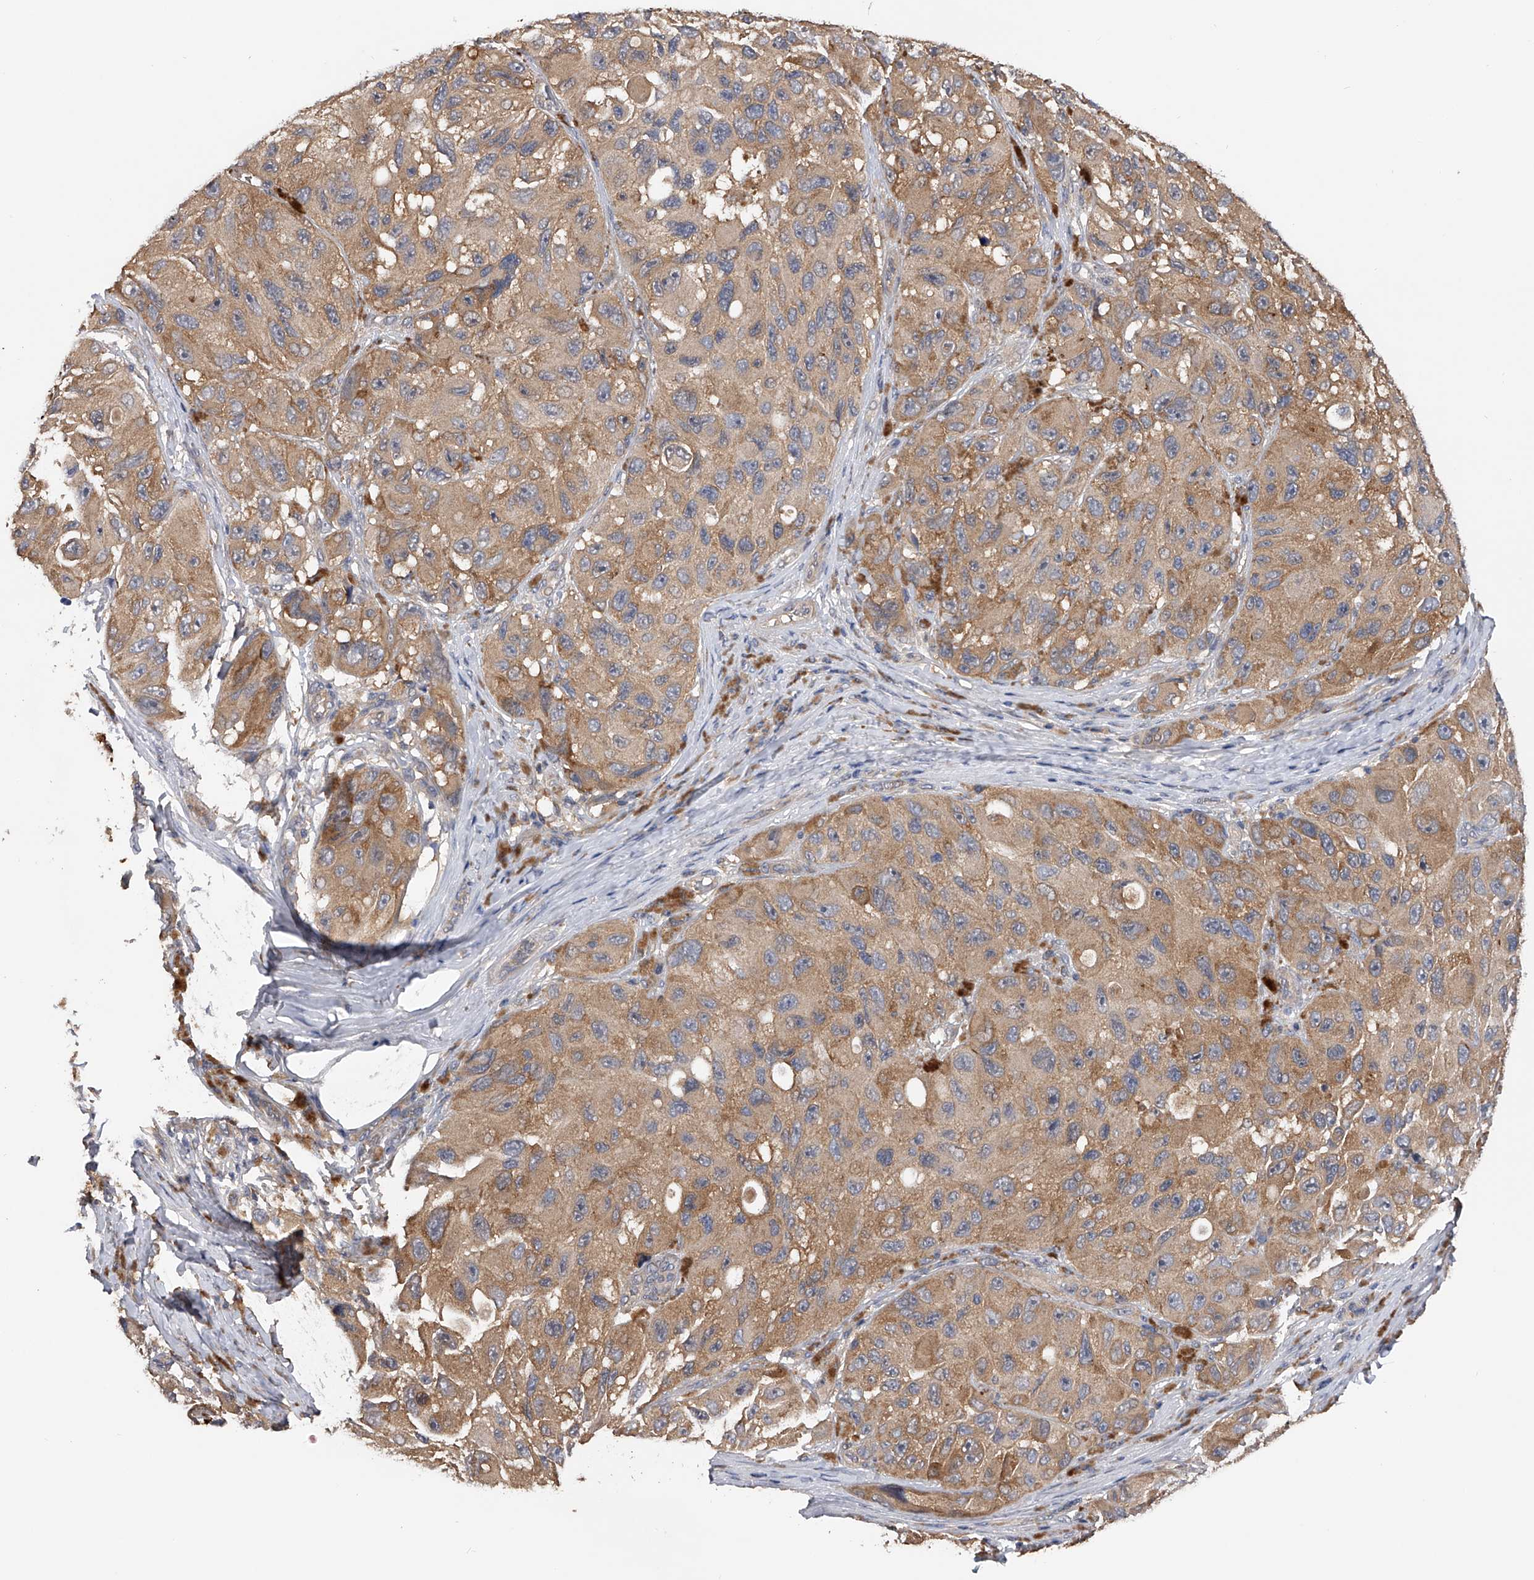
{"staining": {"intensity": "weak", "quantity": "25%-75%", "location": "cytoplasmic/membranous"}, "tissue": "melanoma", "cell_type": "Tumor cells", "image_type": "cancer", "snomed": [{"axis": "morphology", "description": "Malignant melanoma, NOS"}, {"axis": "topography", "description": "Skin"}], "caption": "Tumor cells reveal low levels of weak cytoplasmic/membranous expression in about 25%-75% of cells in malignant melanoma. (DAB IHC, brown staining for protein, blue staining for nuclei).", "gene": "CFAP298", "patient": {"sex": "female", "age": 73}}